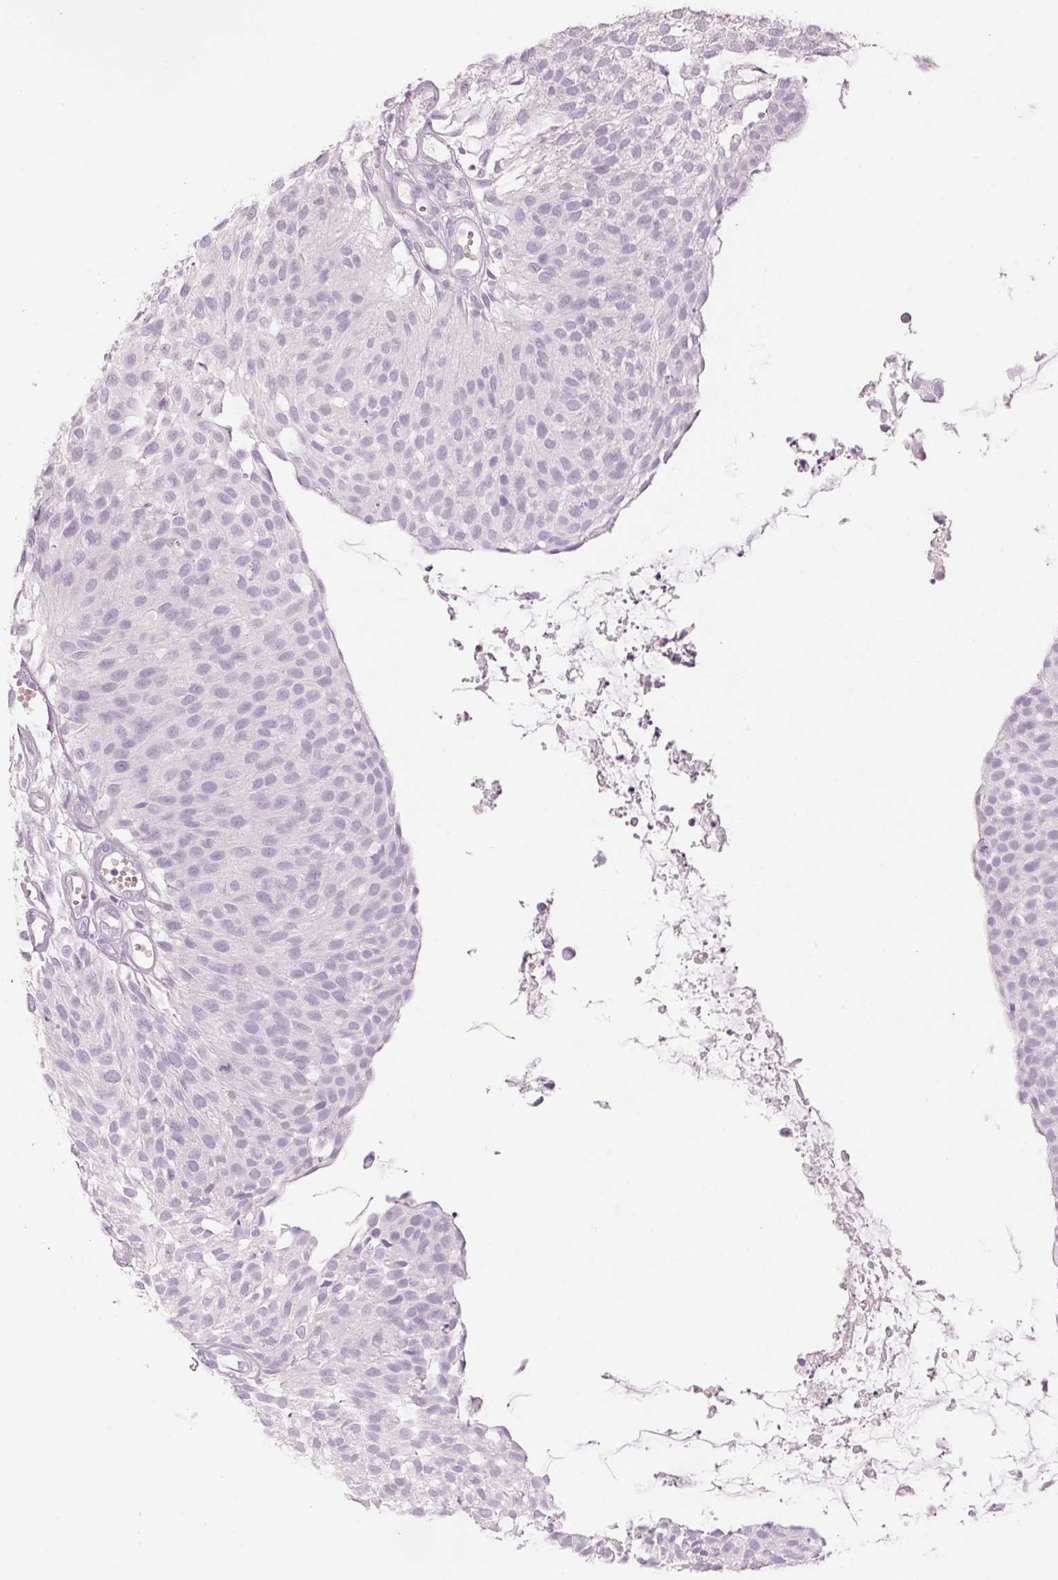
{"staining": {"intensity": "negative", "quantity": "none", "location": "none"}, "tissue": "urothelial cancer", "cell_type": "Tumor cells", "image_type": "cancer", "snomed": [{"axis": "morphology", "description": "Urothelial carcinoma, NOS"}, {"axis": "topography", "description": "Urinary bladder"}], "caption": "Tumor cells are negative for protein expression in human transitional cell carcinoma. (DAB (3,3'-diaminobenzidine) IHC with hematoxylin counter stain).", "gene": "KLK7", "patient": {"sex": "male", "age": 84}}